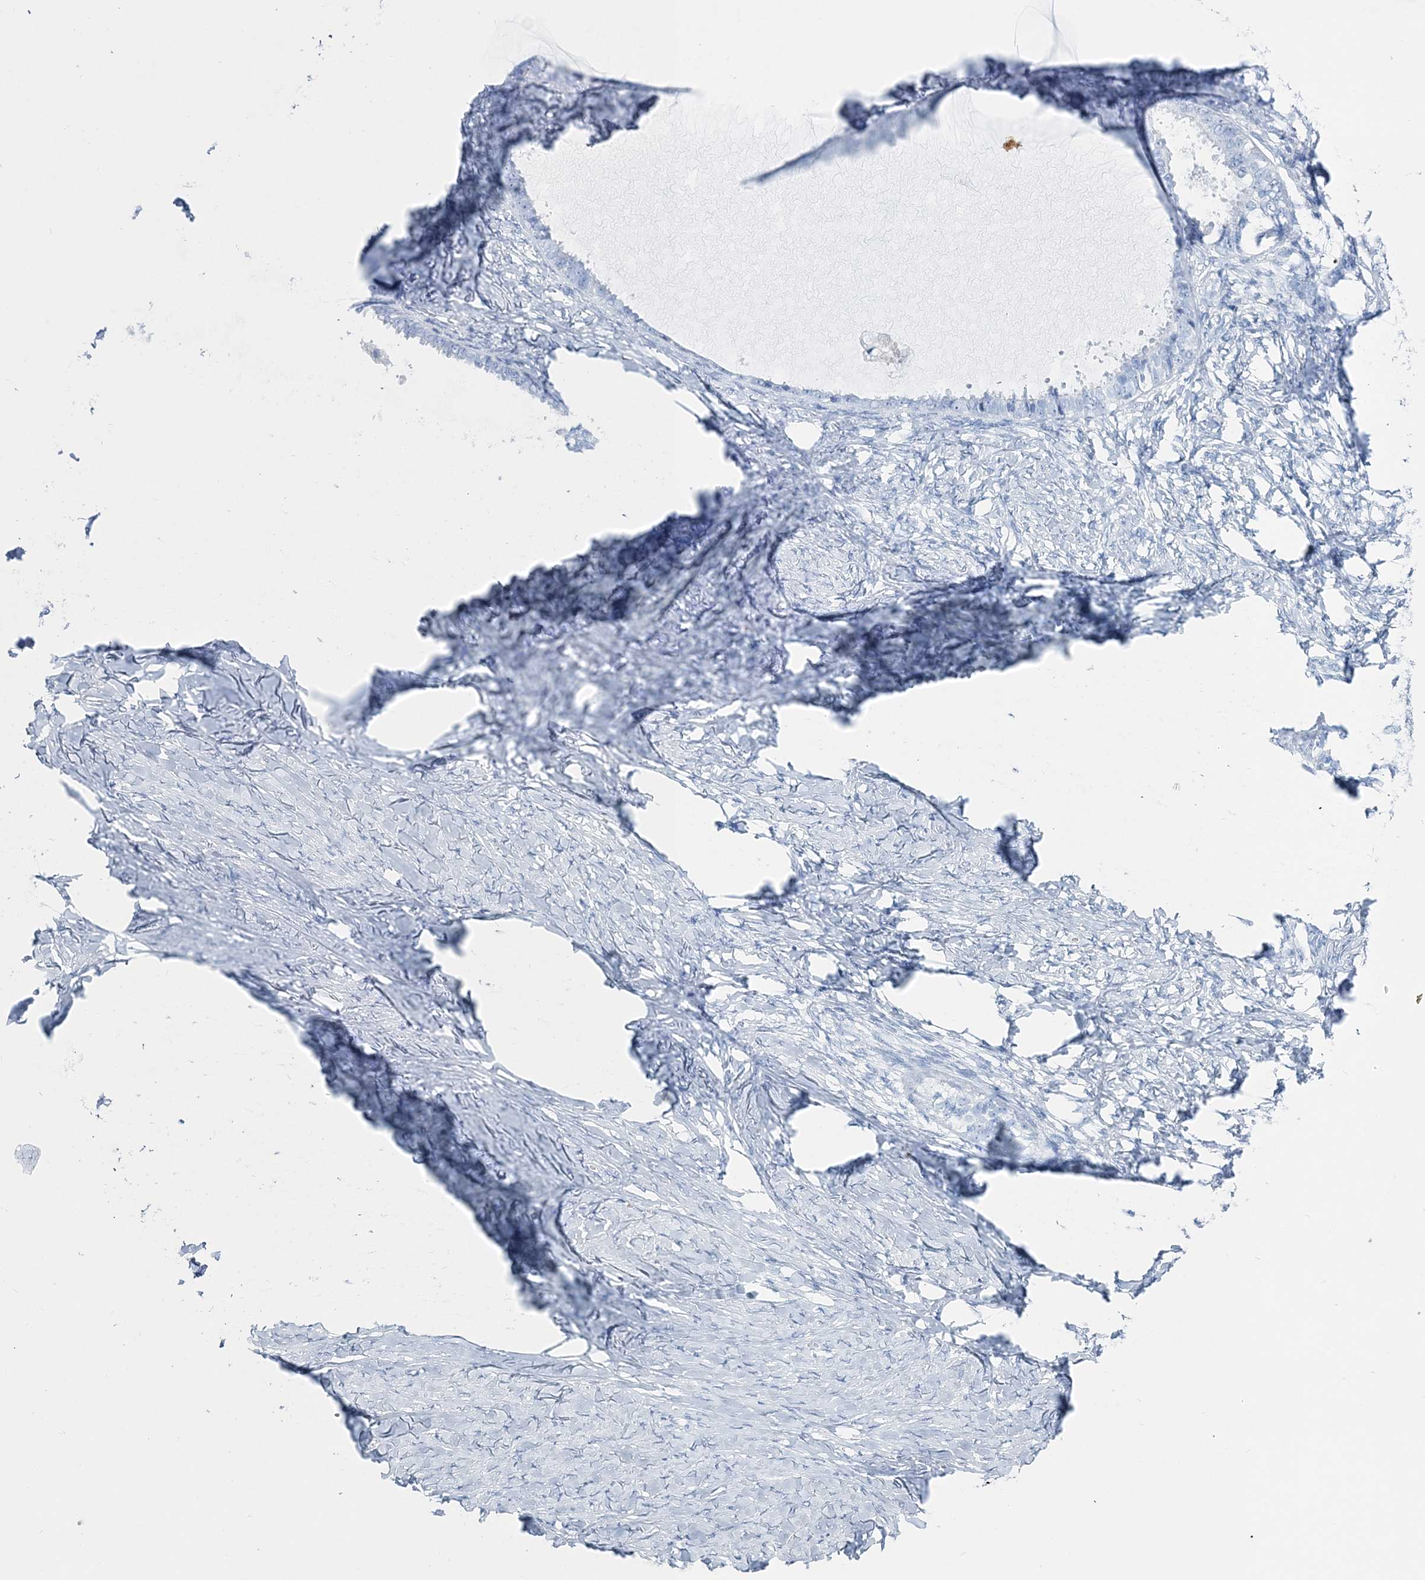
{"staining": {"intensity": "negative", "quantity": "none", "location": "none"}, "tissue": "ovarian cancer", "cell_type": "Tumor cells", "image_type": "cancer", "snomed": [{"axis": "morphology", "description": "Cystadenocarcinoma, serous, NOS"}, {"axis": "topography", "description": "Ovary"}], "caption": "Immunohistochemical staining of serous cystadenocarcinoma (ovarian) exhibits no significant positivity in tumor cells.", "gene": "TSPYL6", "patient": {"sex": "female", "age": 79}}